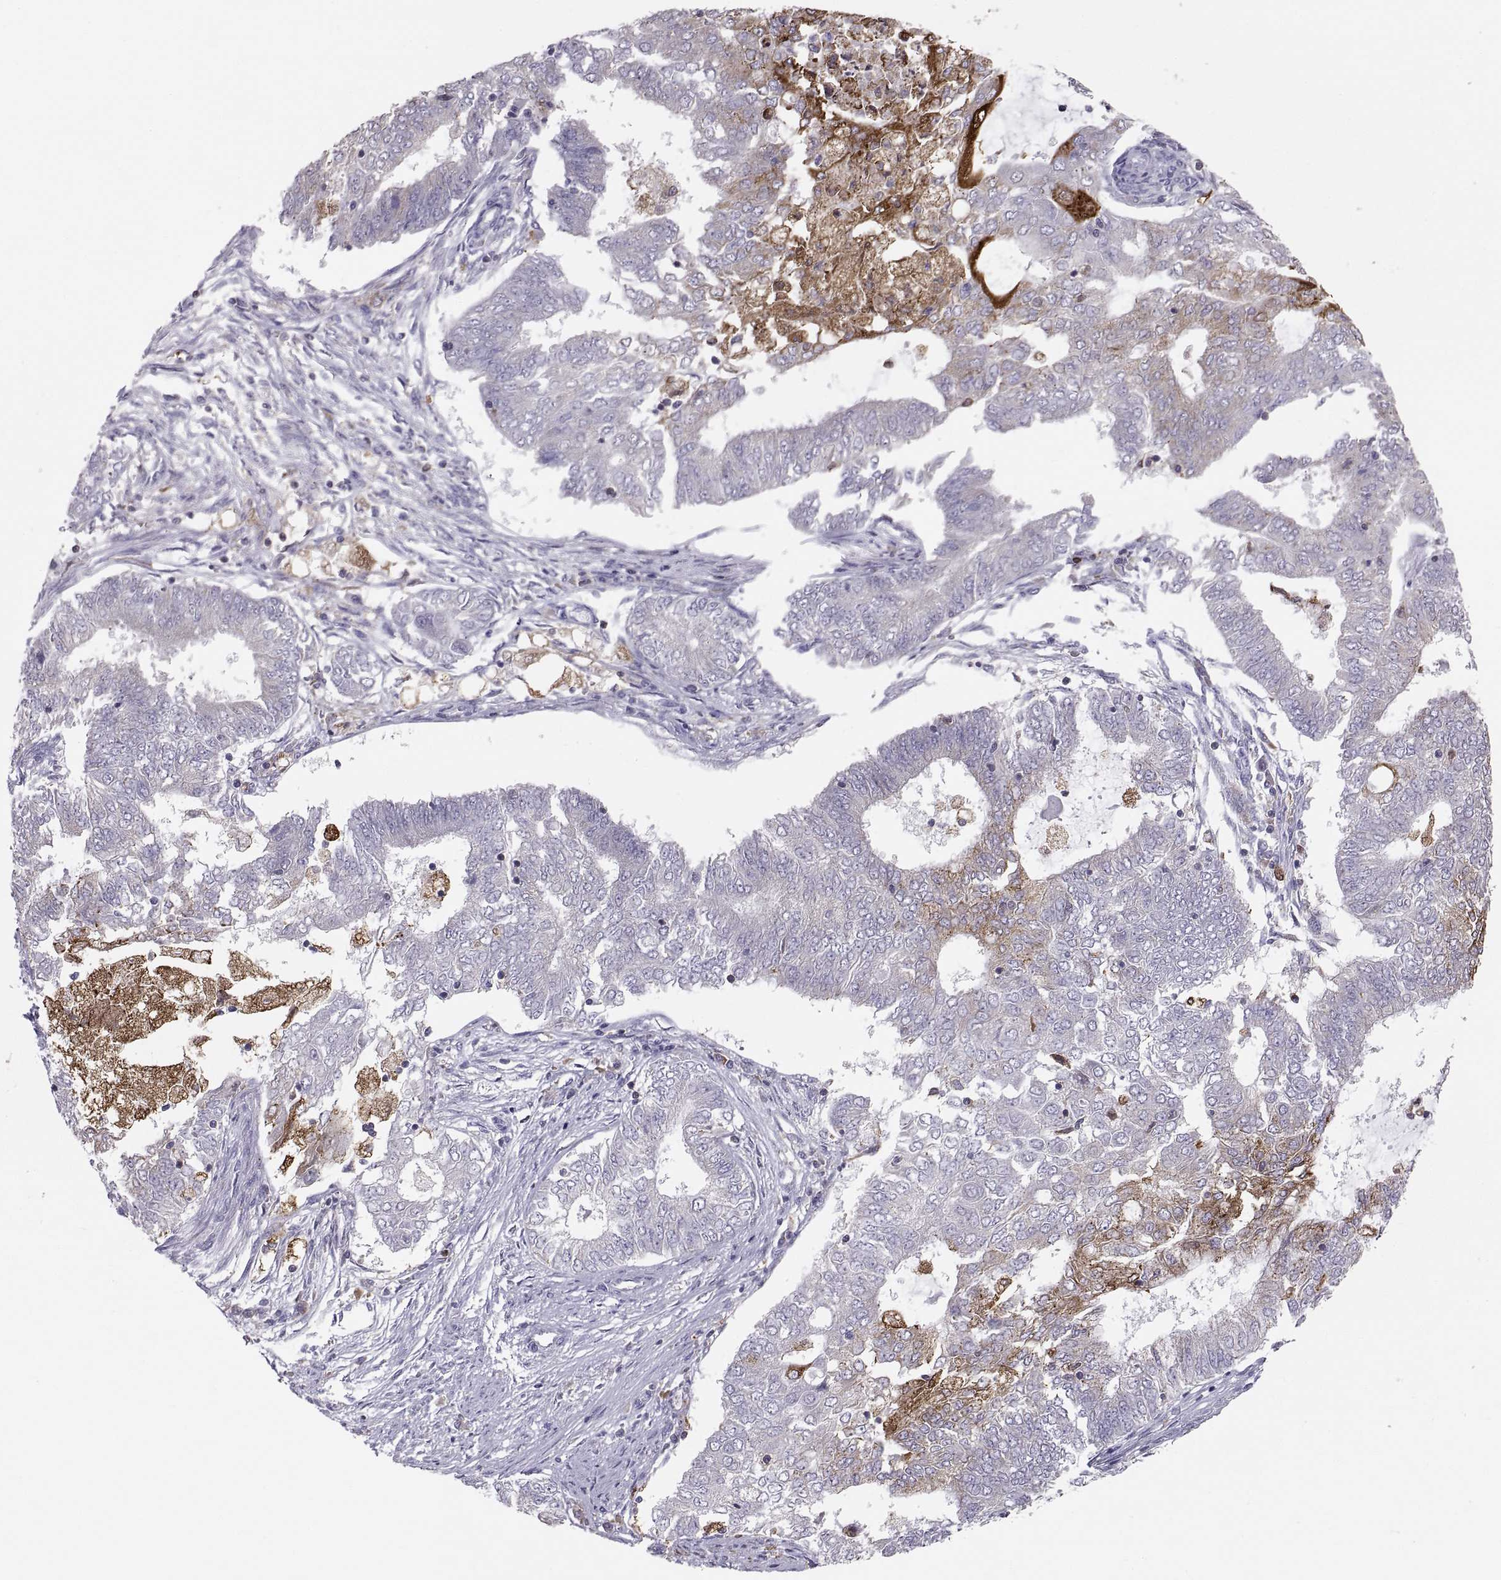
{"staining": {"intensity": "weak", "quantity": "<25%", "location": "cytoplasmic/membranous"}, "tissue": "endometrial cancer", "cell_type": "Tumor cells", "image_type": "cancer", "snomed": [{"axis": "morphology", "description": "Adenocarcinoma, NOS"}, {"axis": "topography", "description": "Endometrium"}], "caption": "The histopathology image displays no staining of tumor cells in endometrial adenocarcinoma.", "gene": "ERO1A", "patient": {"sex": "female", "age": 62}}